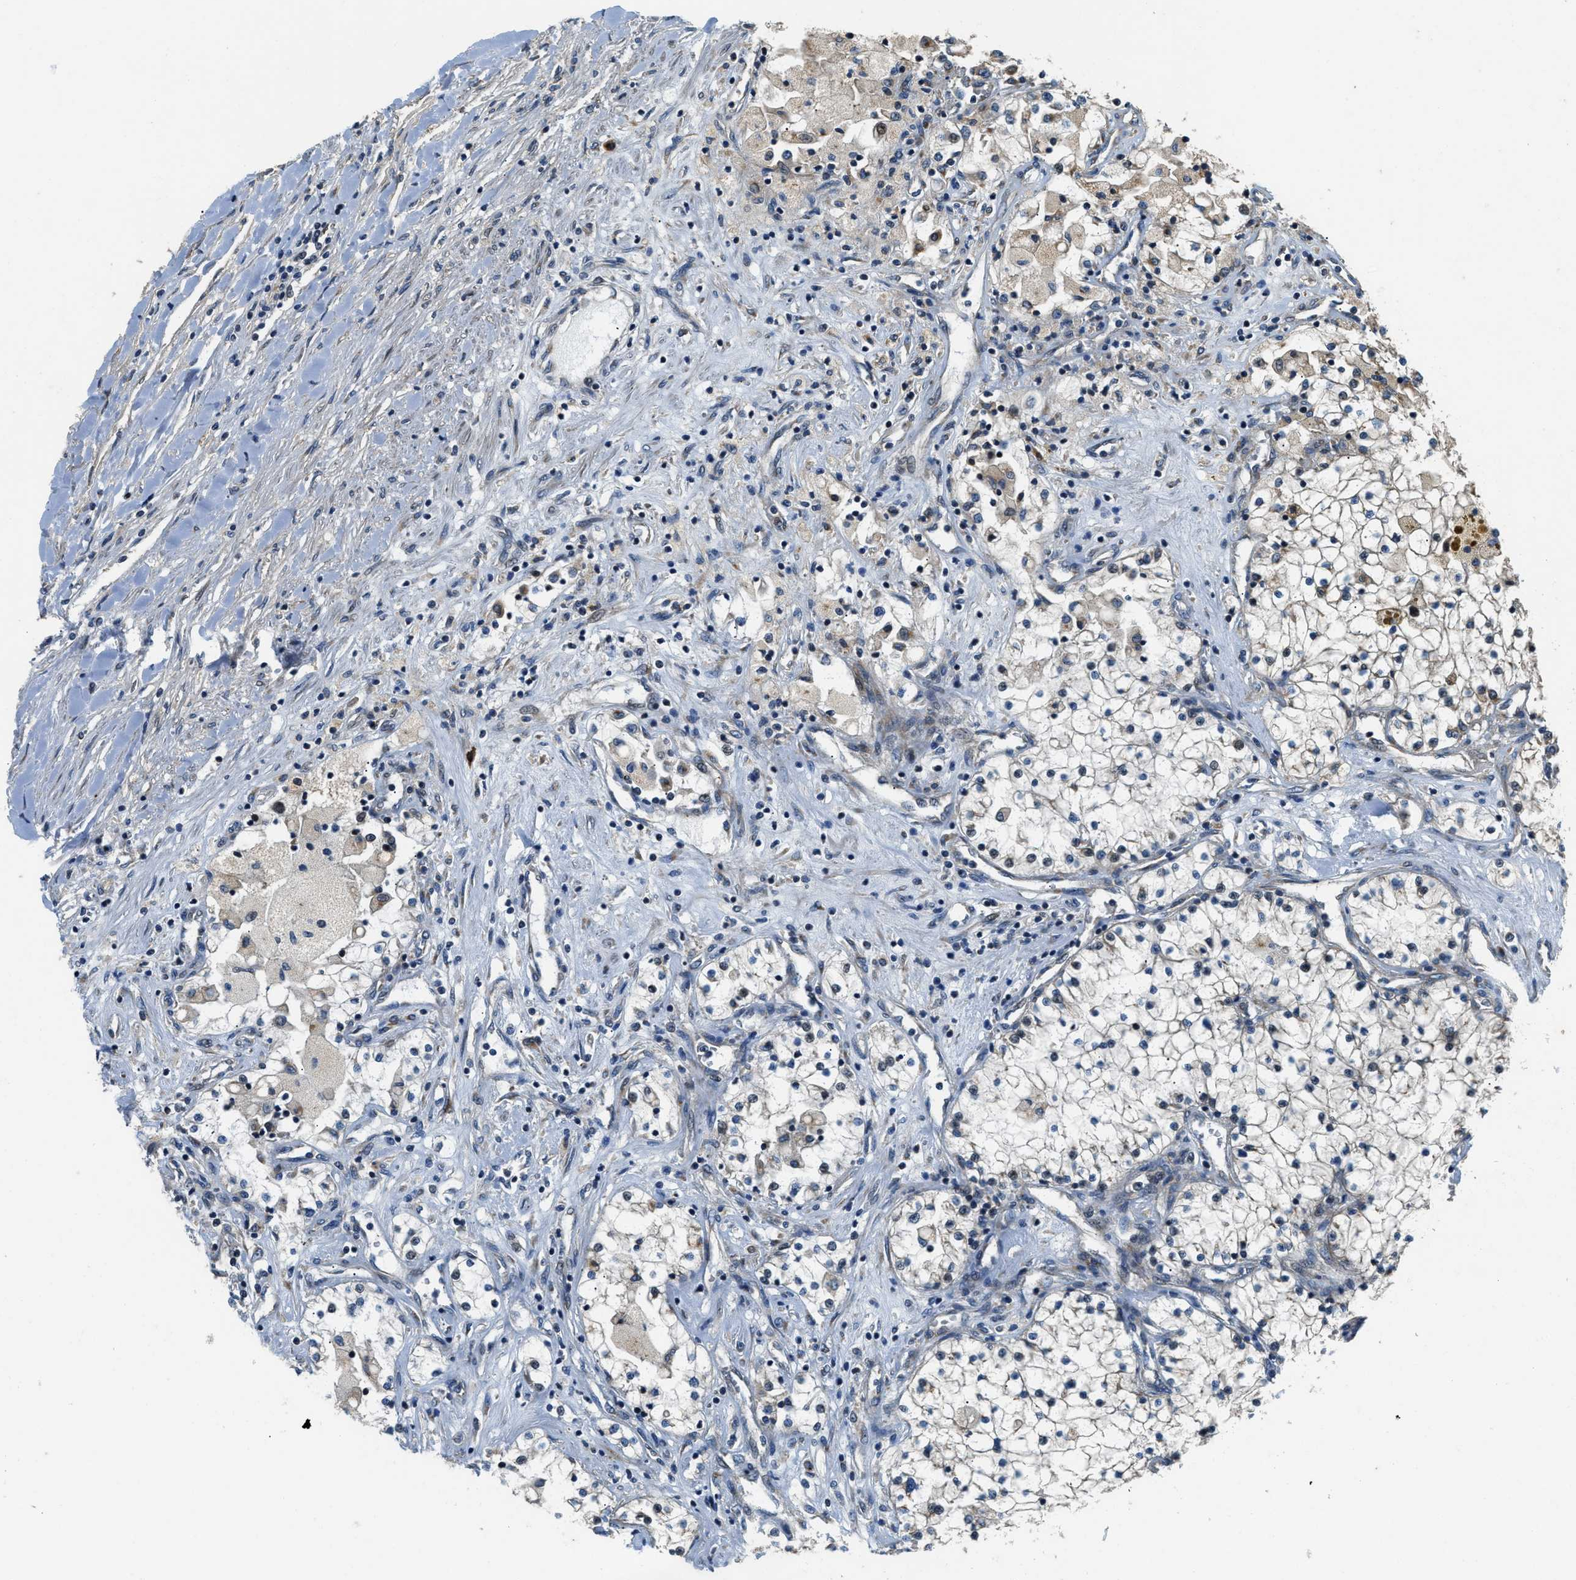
{"staining": {"intensity": "negative", "quantity": "none", "location": "none"}, "tissue": "renal cancer", "cell_type": "Tumor cells", "image_type": "cancer", "snomed": [{"axis": "morphology", "description": "Adenocarcinoma, NOS"}, {"axis": "topography", "description": "Kidney"}], "caption": "This is an immunohistochemistry image of human adenocarcinoma (renal). There is no positivity in tumor cells.", "gene": "FUT8", "patient": {"sex": "male", "age": 68}}